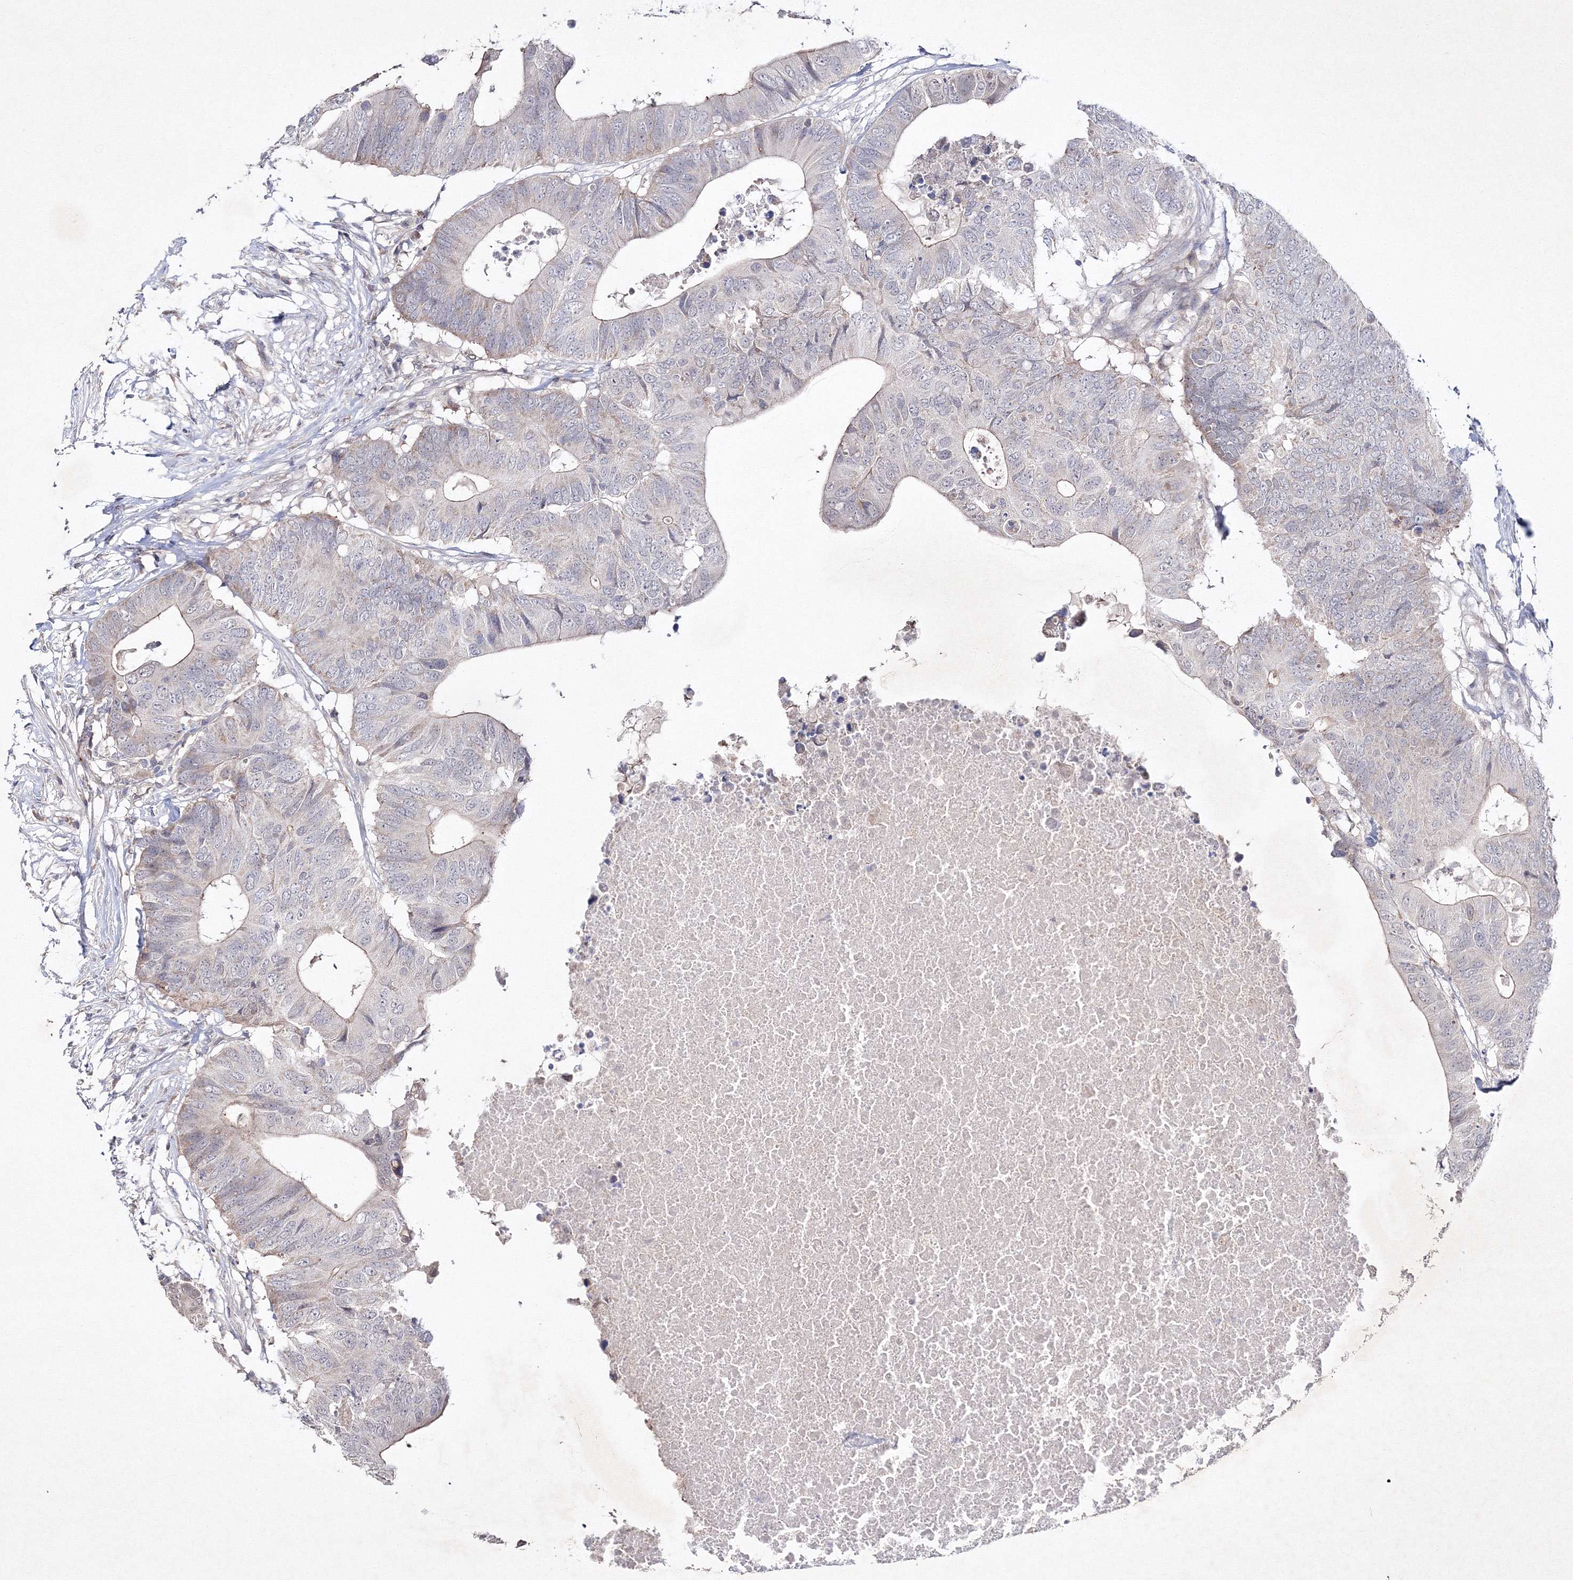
{"staining": {"intensity": "weak", "quantity": "<25%", "location": "cytoplasmic/membranous"}, "tissue": "colorectal cancer", "cell_type": "Tumor cells", "image_type": "cancer", "snomed": [{"axis": "morphology", "description": "Adenocarcinoma, NOS"}, {"axis": "topography", "description": "Colon"}], "caption": "A micrograph of adenocarcinoma (colorectal) stained for a protein demonstrates no brown staining in tumor cells.", "gene": "NEU4", "patient": {"sex": "male", "age": 71}}